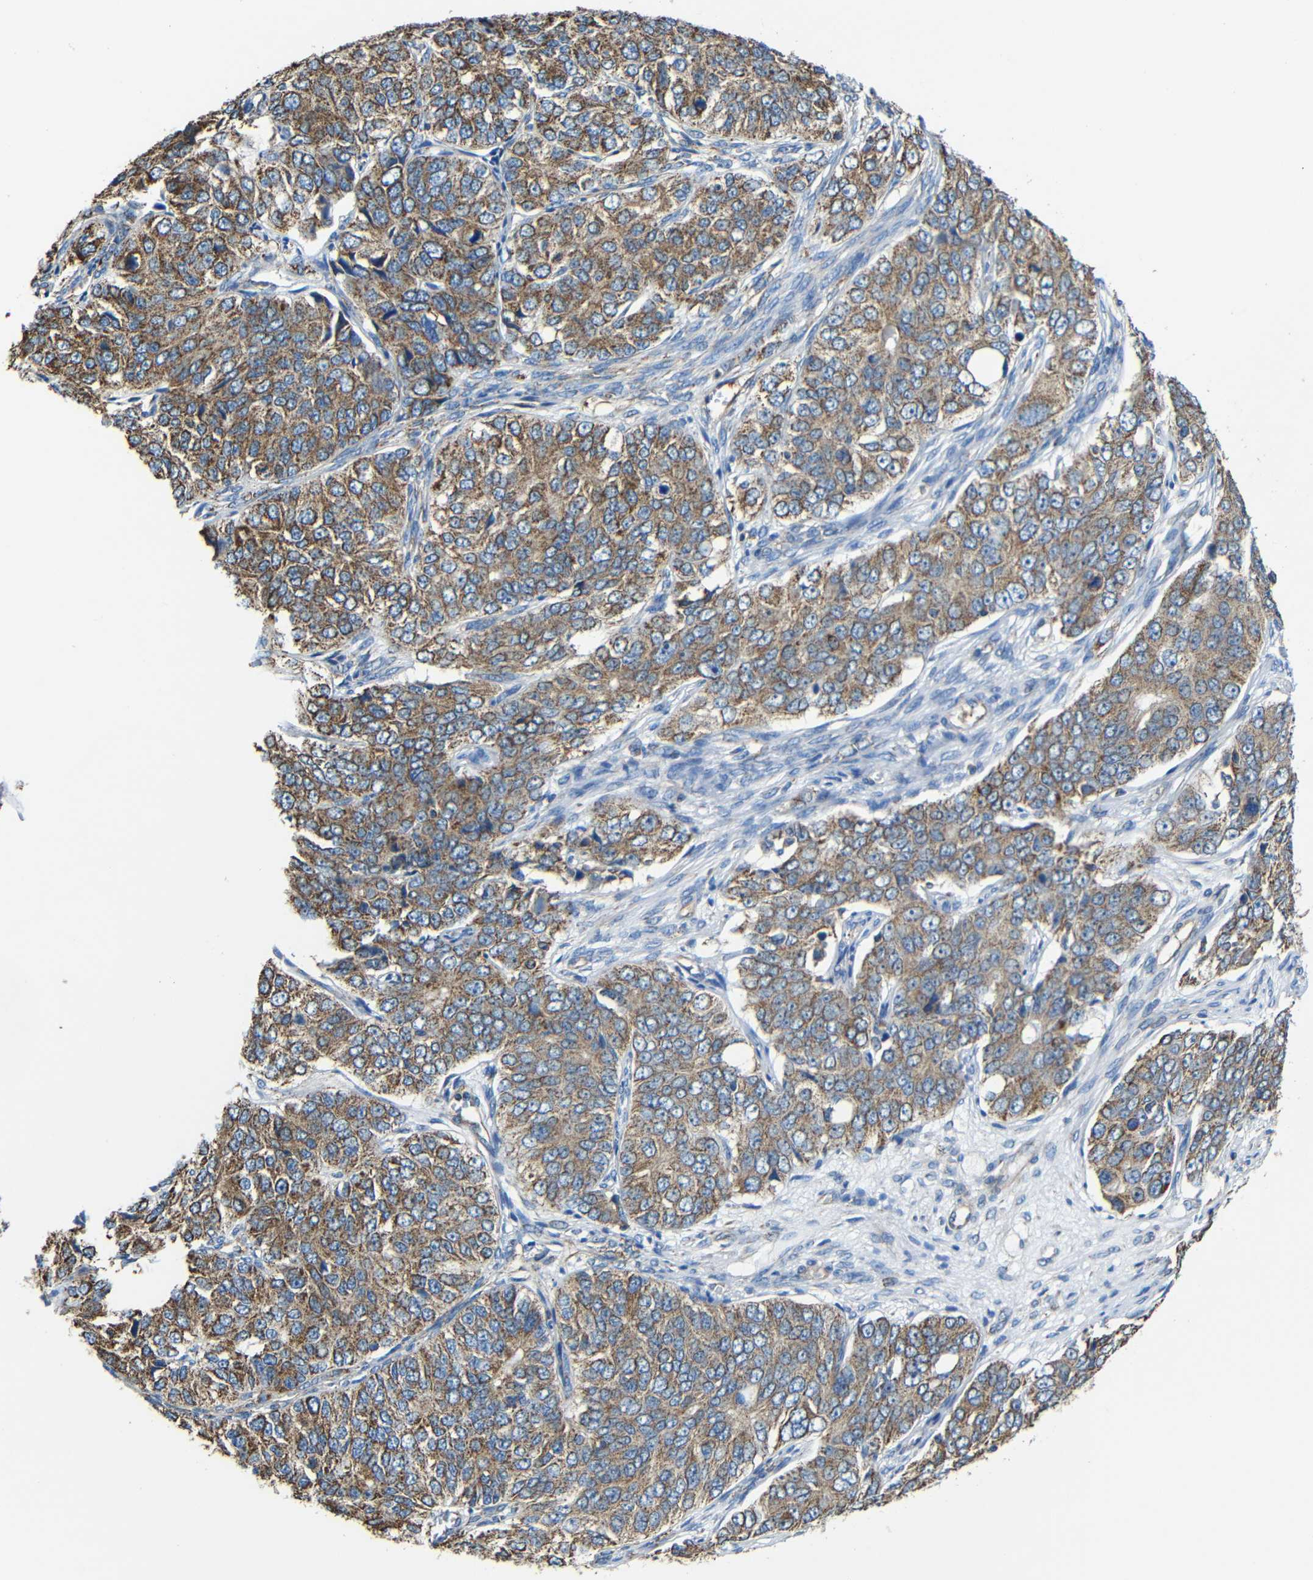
{"staining": {"intensity": "strong", "quantity": ">75%", "location": "cytoplasmic/membranous"}, "tissue": "ovarian cancer", "cell_type": "Tumor cells", "image_type": "cancer", "snomed": [{"axis": "morphology", "description": "Carcinoma, endometroid"}, {"axis": "topography", "description": "Ovary"}], "caption": "A brown stain shows strong cytoplasmic/membranous staining of a protein in human ovarian cancer (endometroid carcinoma) tumor cells.", "gene": "INTS6L", "patient": {"sex": "female", "age": 51}}